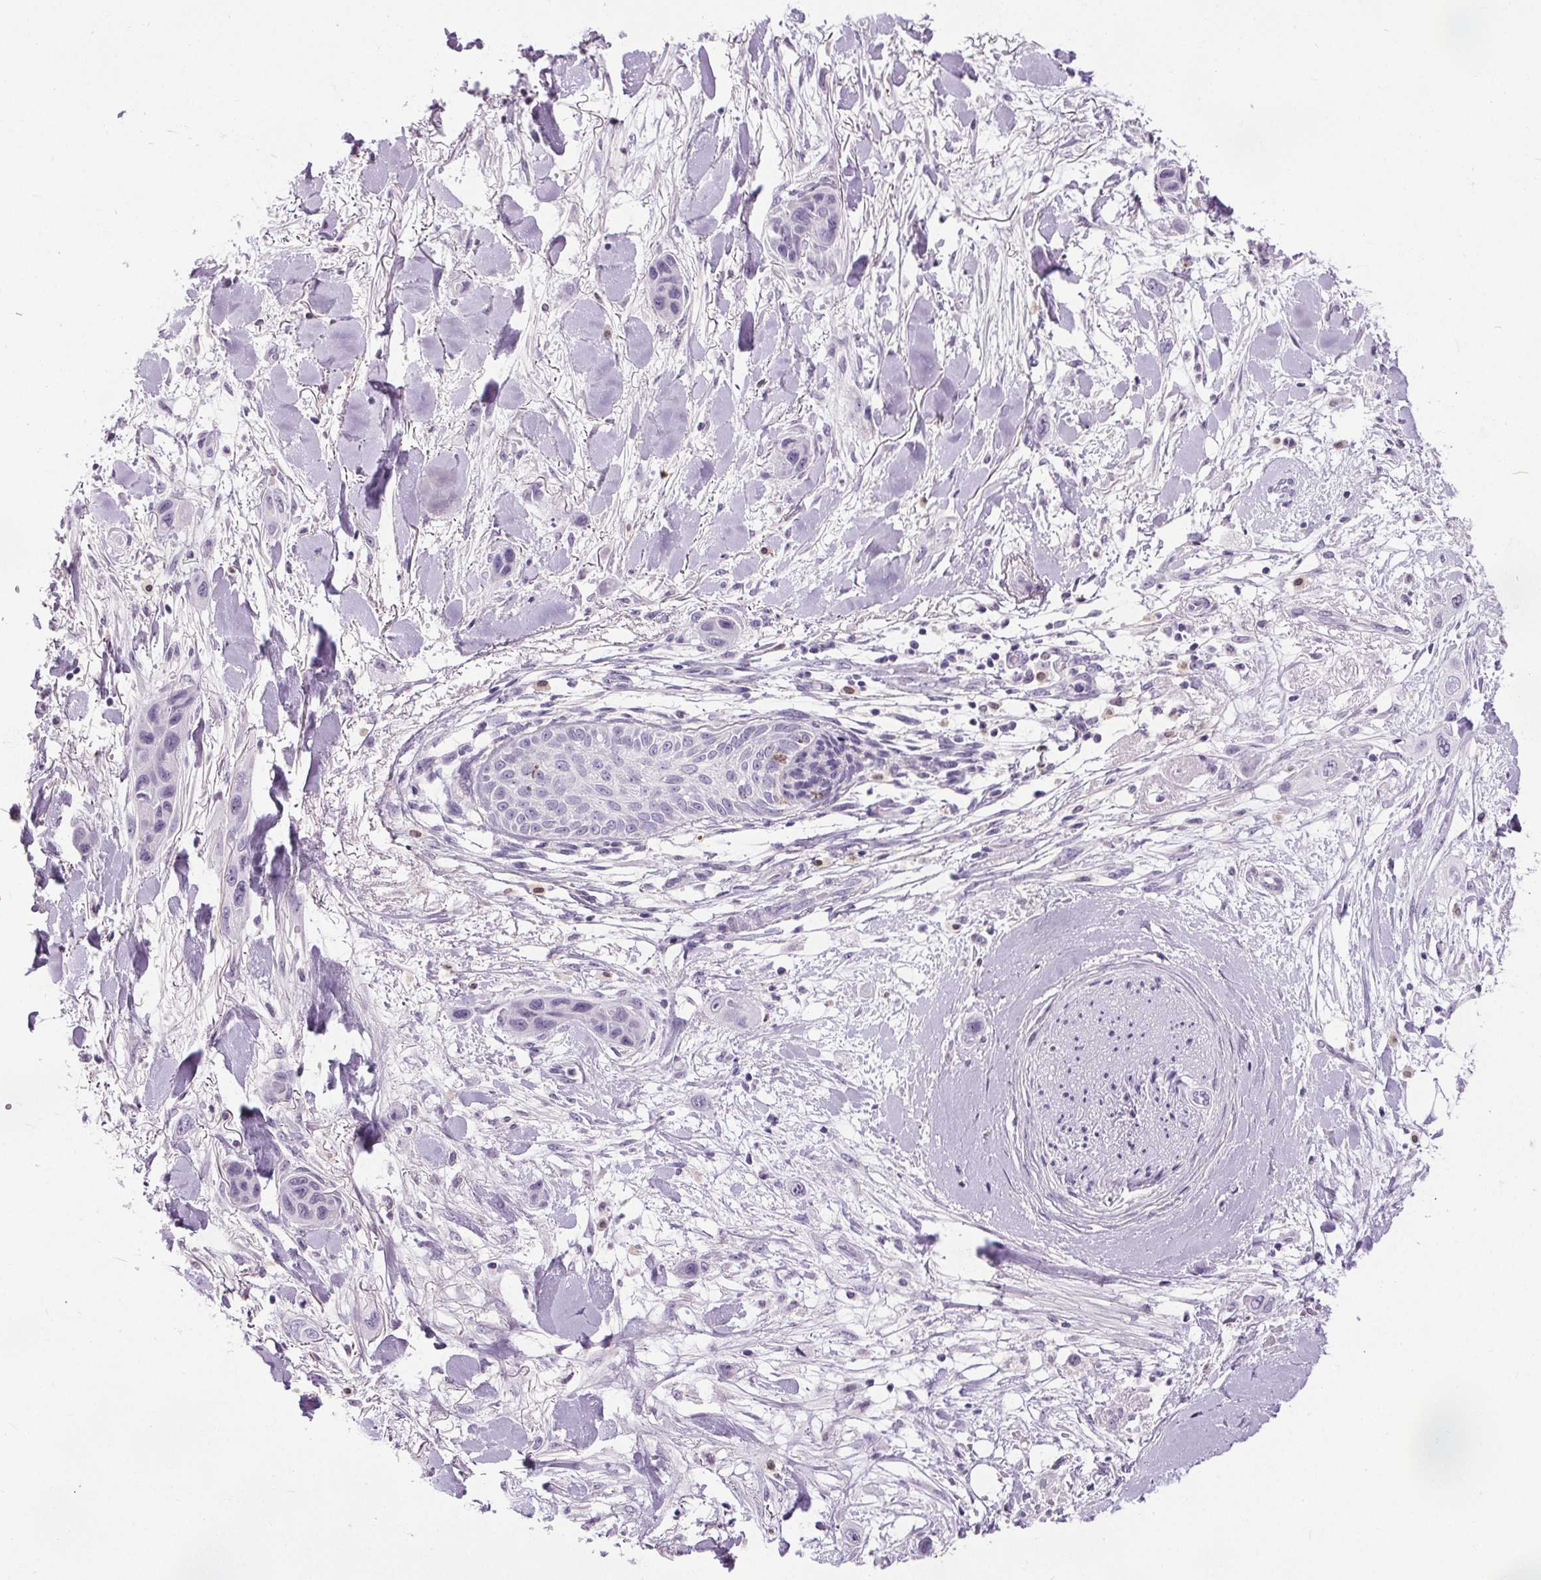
{"staining": {"intensity": "negative", "quantity": "none", "location": "none"}, "tissue": "skin cancer", "cell_type": "Tumor cells", "image_type": "cancer", "snomed": [{"axis": "morphology", "description": "Squamous cell carcinoma, NOS"}, {"axis": "topography", "description": "Skin"}], "caption": "Tumor cells show no significant protein expression in skin squamous cell carcinoma.", "gene": "TMEM240", "patient": {"sex": "male", "age": 79}}